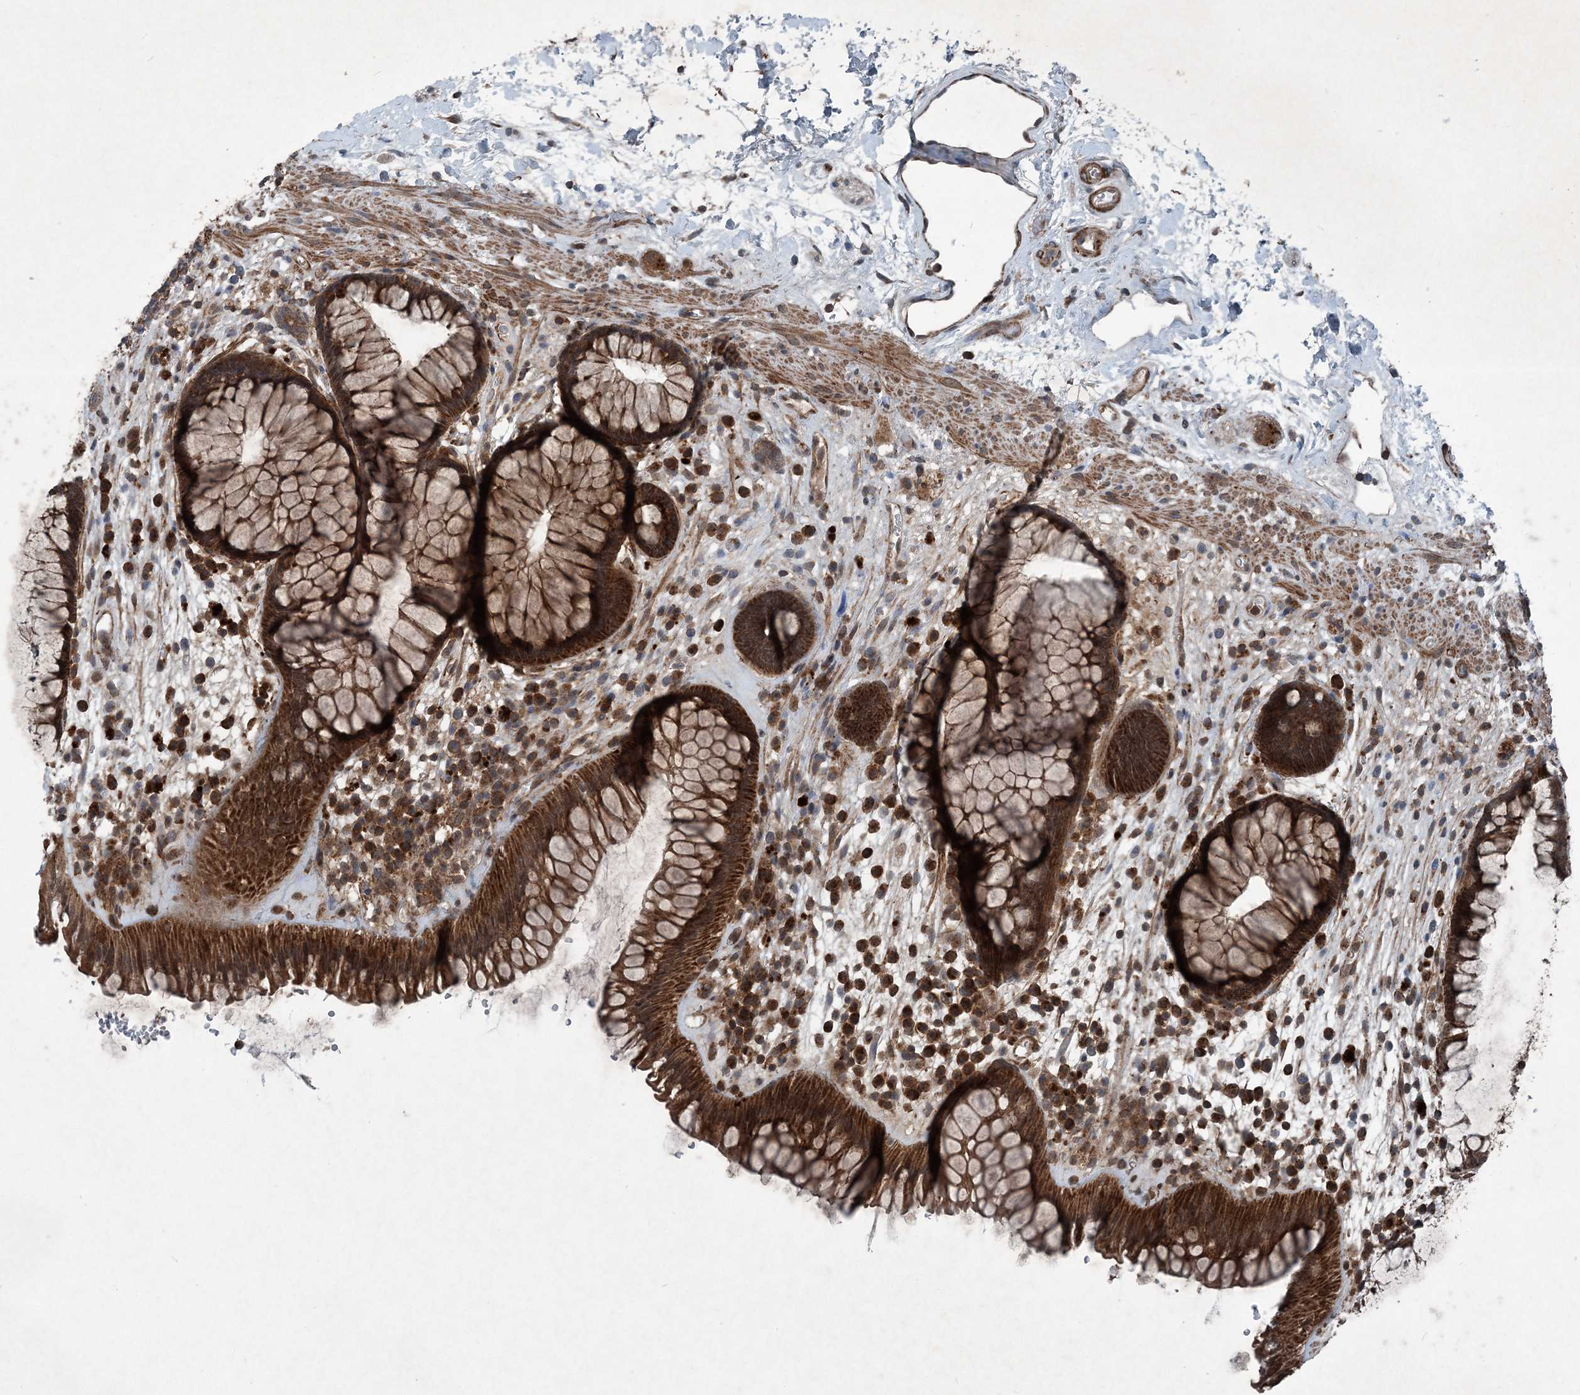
{"staining": {"intensity": "strong", "quantity": ">75%", "location": "cytoplasmic/membranous"}, "tissue": "rectum", "cell_type": "Glandular cells", "image_type": "normal", "snomed": [{"axis": "morphology", "description": "Normal tissue, NOS"}, {"axis": "topography", "description": "Rectum"}], "caption": "The micrograph shows immunohistochemical staining of normal rectum. There is strong cytoplasmic/membranous staining is seen in approximately >75% of glandular cells.", "gene": "NDUFA2", "patient": {"sex": "male", "age": 51}}